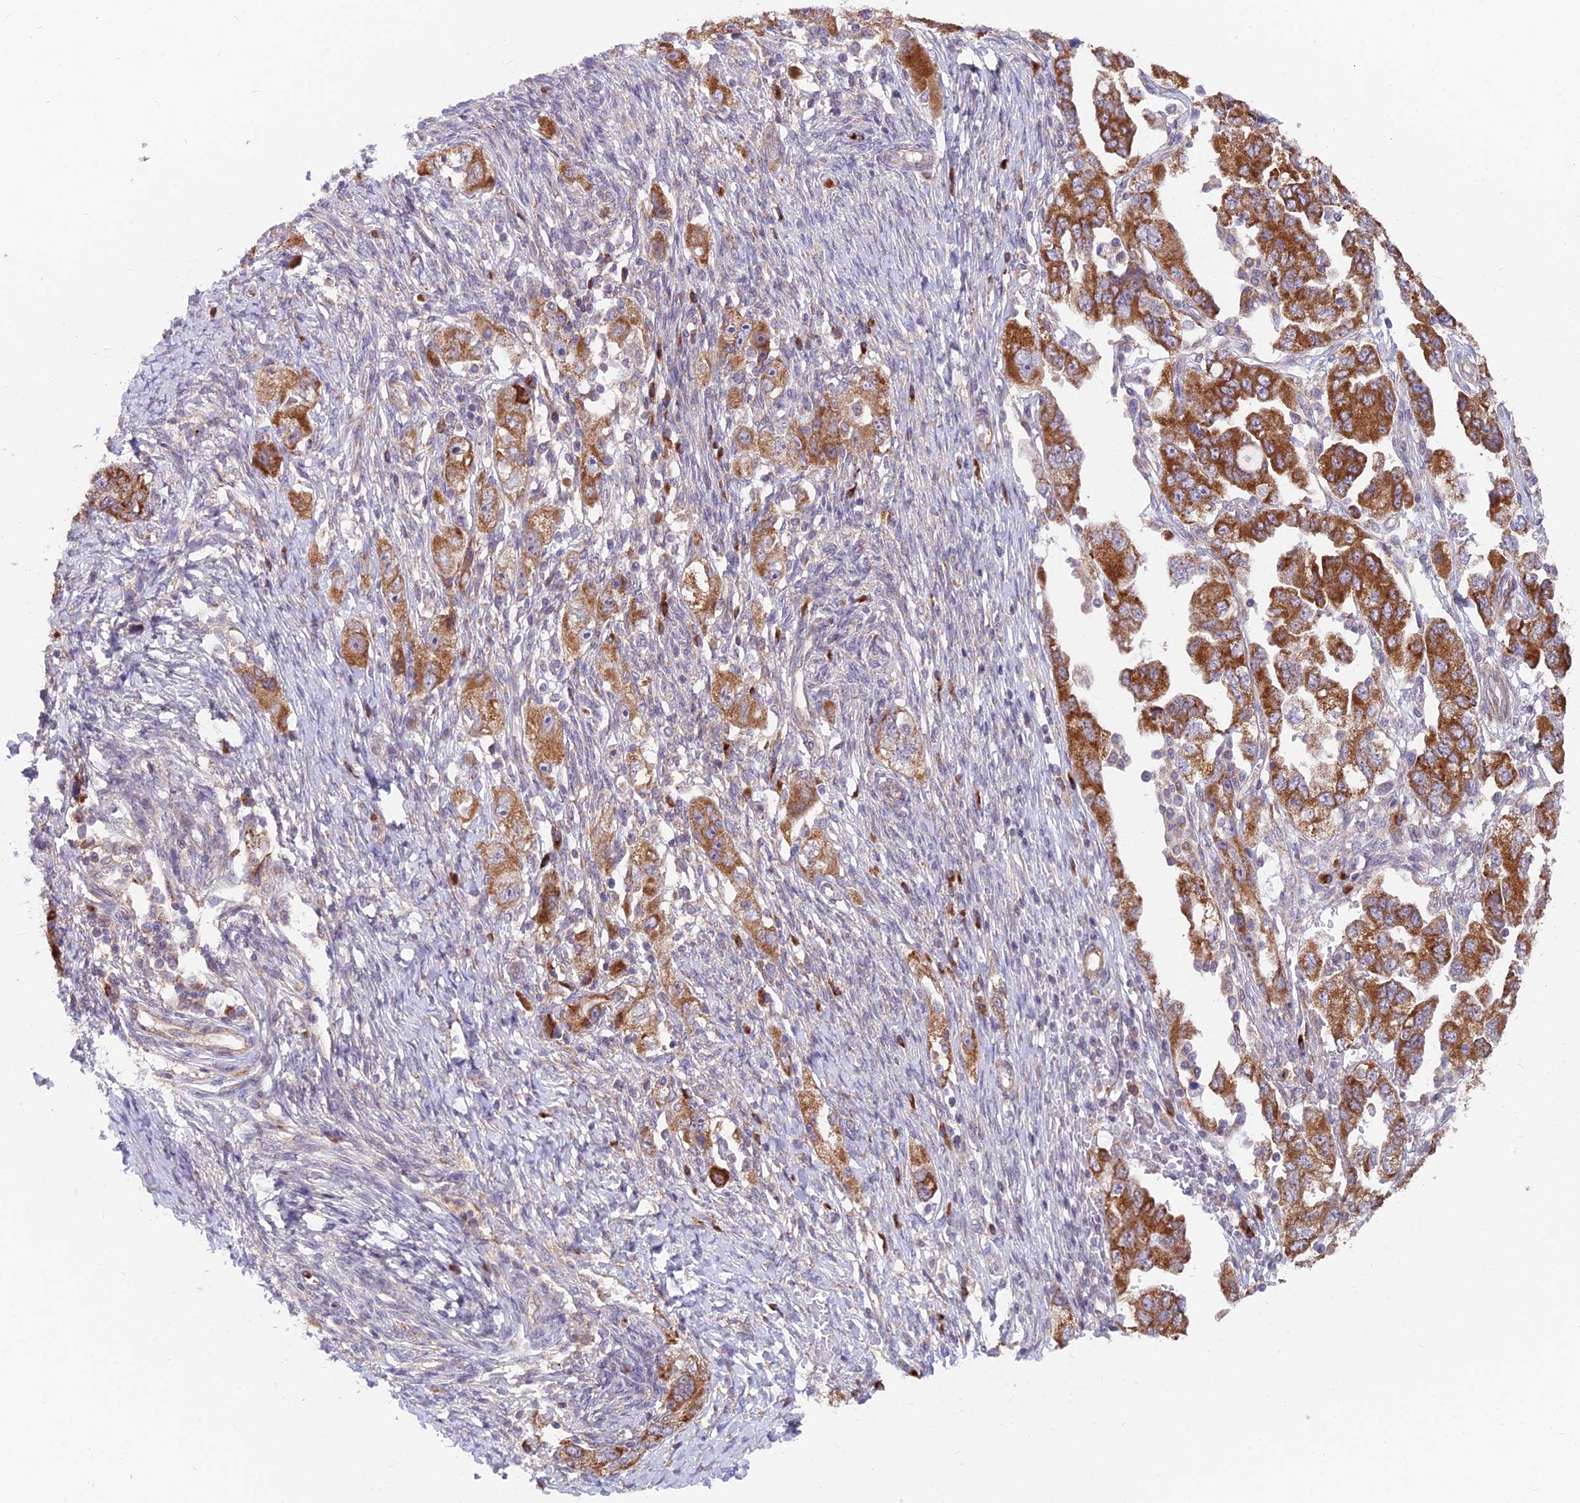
{"staining": {"intensity": "strong", "quantity": ">75%", "location": "cytoplasmic/membranous"}, "tissue": "ovarian cancer", "cell_type": "Tumor cells", "image_type": "cancer", "snomed": [{"axis": "morphology", "description": "Carcinoma, NOS"}, {"axis": "morphology", "description": "Cystadenocarcinoma, serous, NOS"}, {"axis": "topography", "description": "Ovary"}], "caption": "There is high levels of strong cytoplasmic/membranous expression in tumor cells of serous cystadenocarcinoma (ovarian), as demonstrated by immunohistochemical staining (brown color).", "gene": "TBC1D20", "patient": {"sex": "female", "age": 69}}